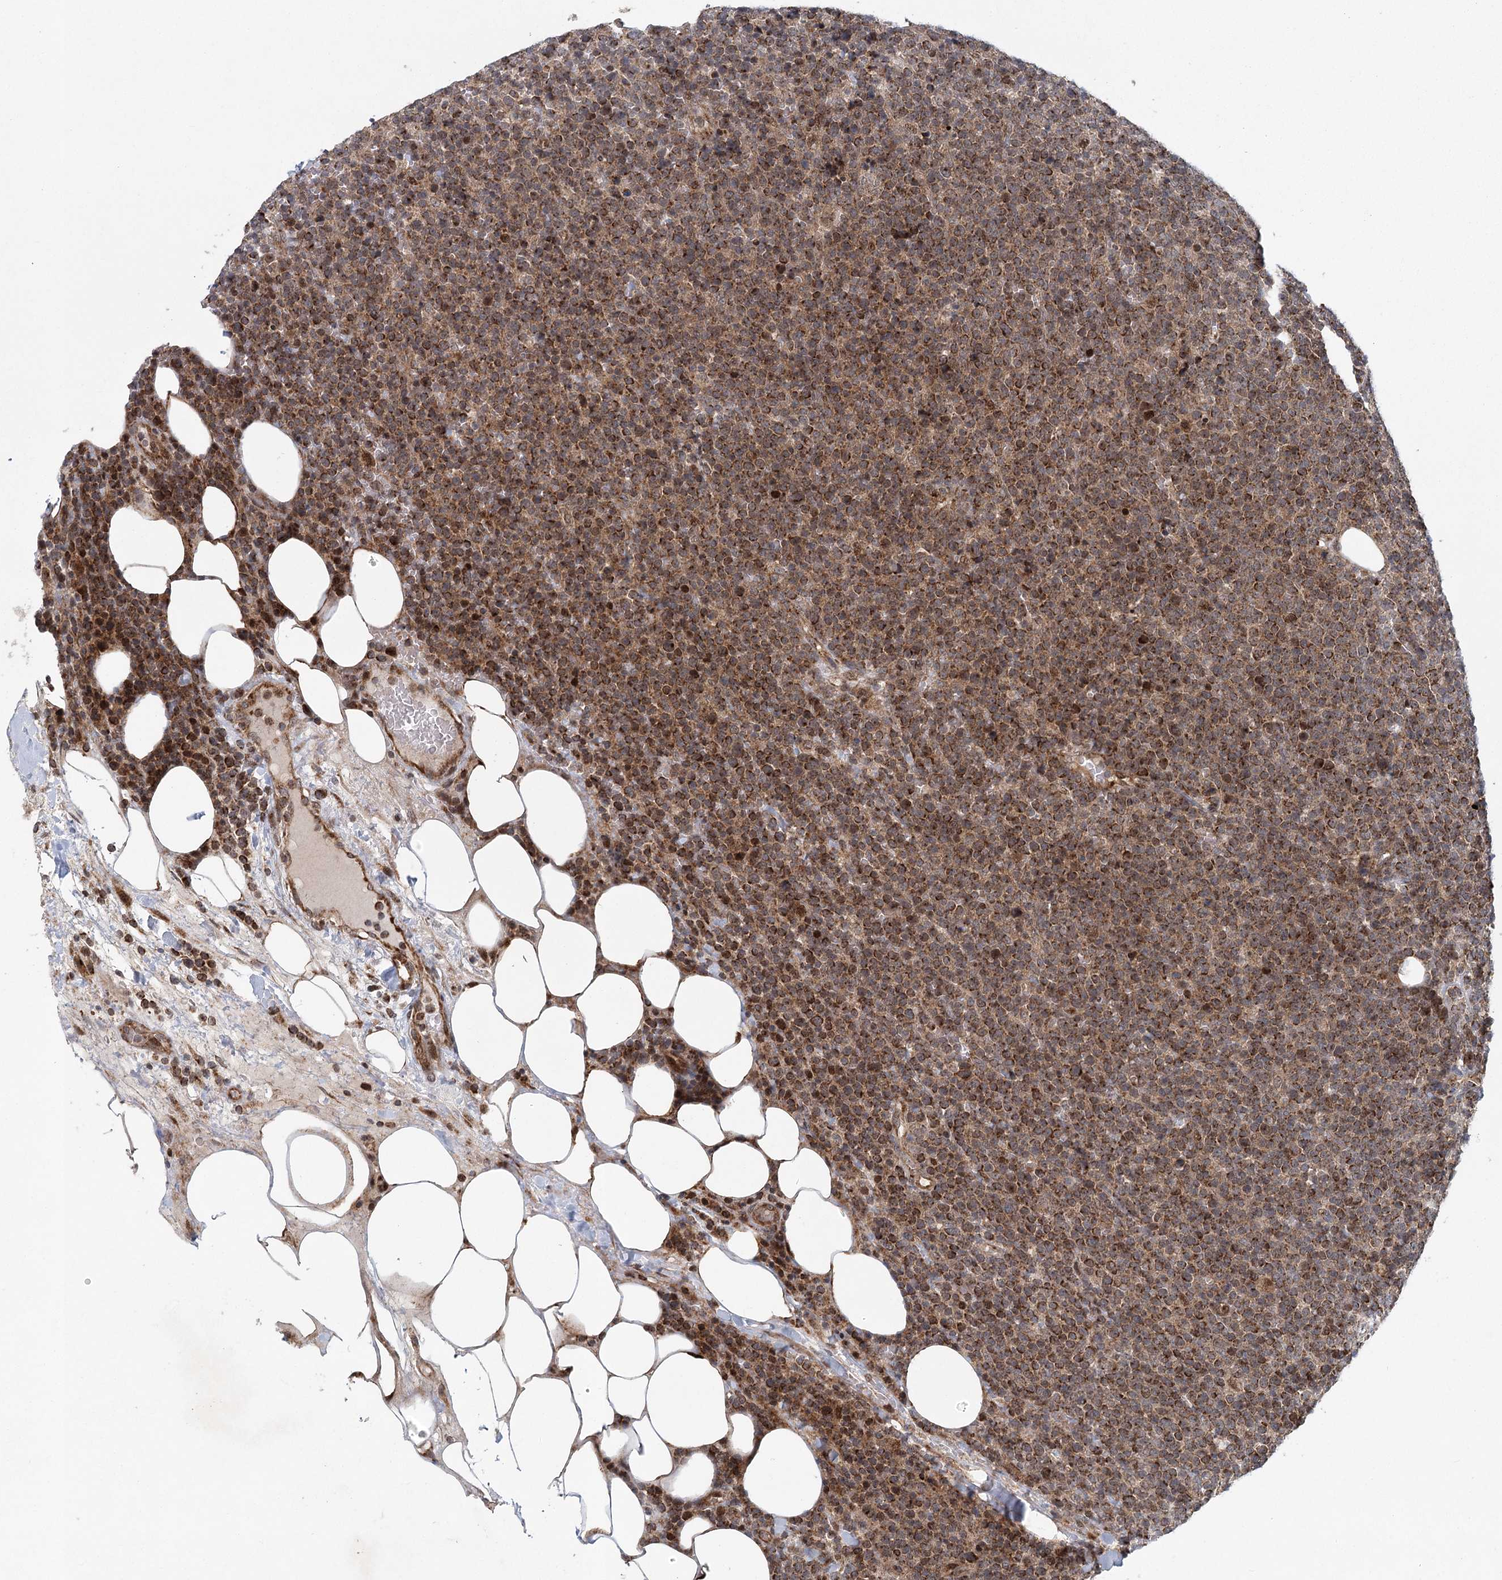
{"staining": {"intensity": "moderate", "quantity": ">75%", "location": "cytoplasmic/membranous"}, "tissue": "lymphoma", "cell_type": "Tumor cells", "image_type": "cancer", "snomed": [{"axis": "morphology", "description": "Malignant lymphoma, non-Hodgkin's type, High grade"}, {"axis": "topography", "description": "Lymph node"}], "caption": "Protein analysis of malignant lymphoma, non-Hodgkin's type (high-grade) tissue displays moderate cytoplasmic/membranous staining in approximately >75% of tumor cells.", "gene": "IFT46", "patient": {"sex": "male", "age": 61}}